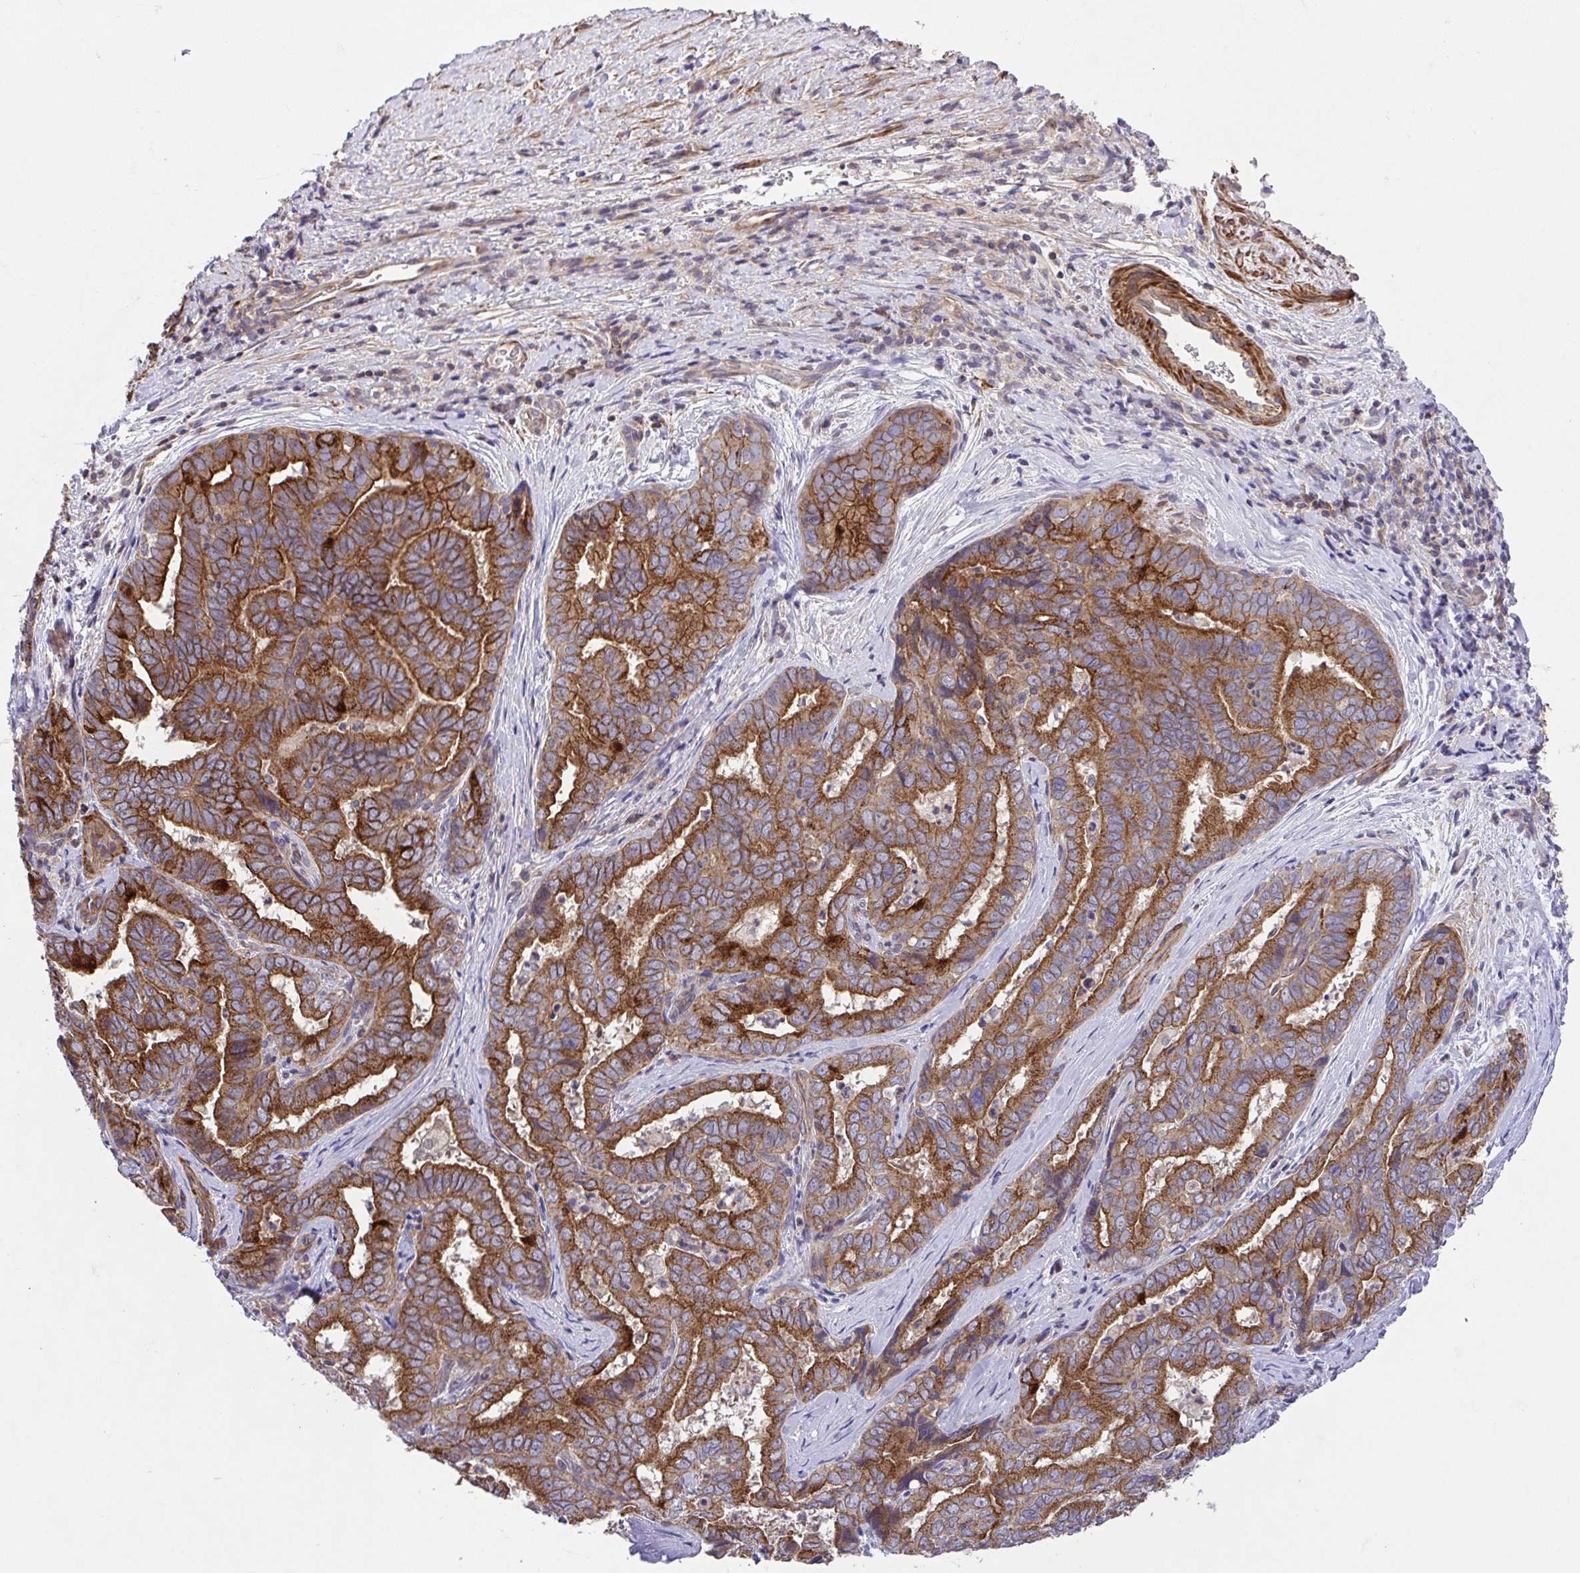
{"staining": {"intensity": "strong", "quantity": "25%-75%", "location": "cytoplasmic/membranous"}, "tissue": "liver cancer", "cell_type": "Tumor cells", "image_type": "cancer", "snomed": [{"axis": "morphology", "description": "Cholangiocarcinoma"}, {"axis": "topography", "description": "Liver"}], "caption": "Cholangiocarcinoma (liver) stained with immunohistochemistry exhibits strong cytoplasmic/membranous expression in about 25%-75% of tumor cells.", "gene": "IDE", "patient": {"sex": "female", "age": 64}}